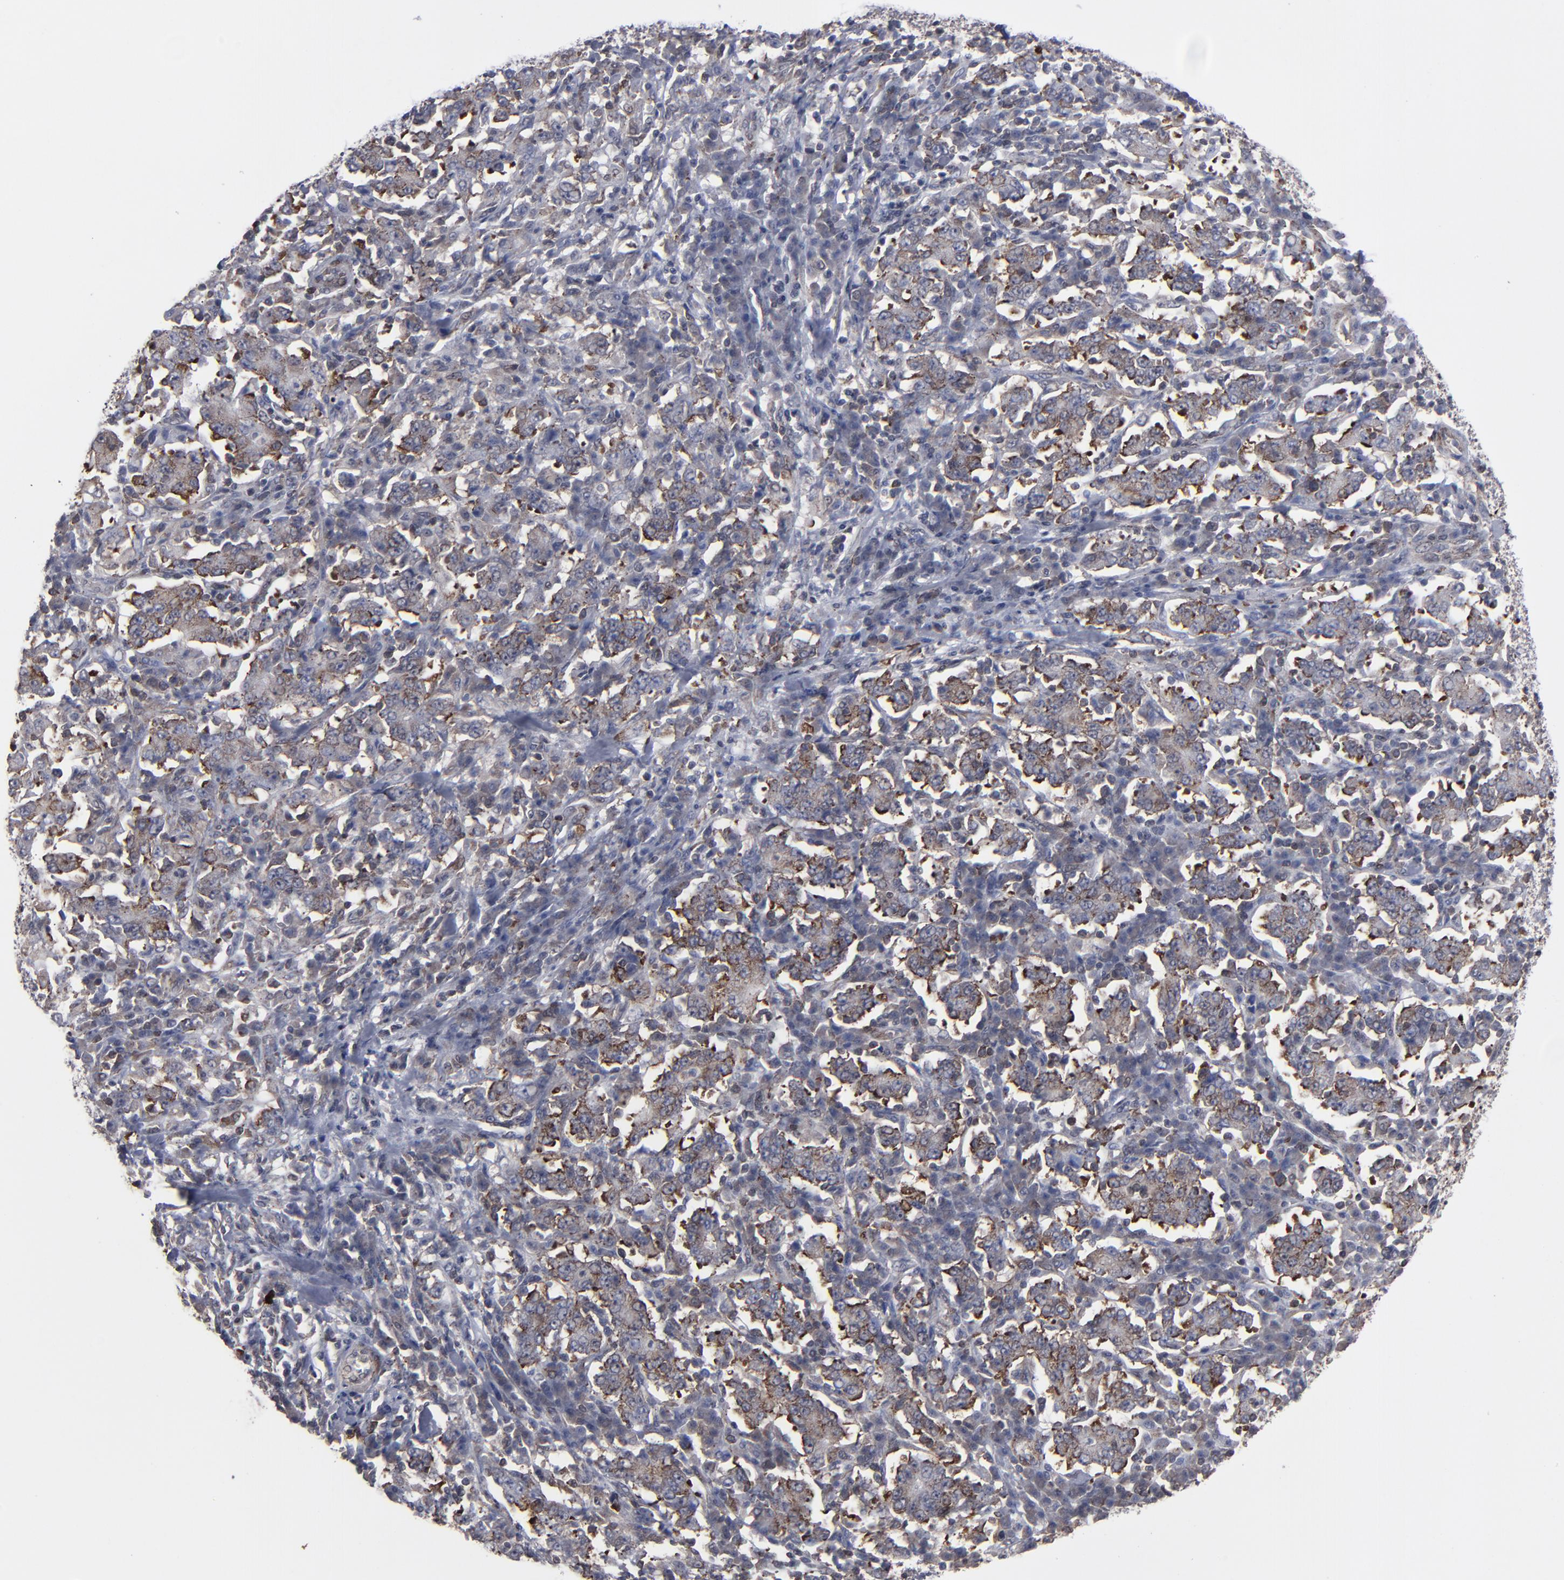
{"staining": {"intensity": "moderate", "quantity": ">75%", "location": "cytoplasmic/membranous"}, "tissue": "stomach cancer", "cell_type": "Tumor cells", "image_type": "cancer", "snomed": [{"axis": "morphology", "description": "Normal tissue, NOS"}, {"axis": "morphology", "description": "Adenocarcinoma, NOS"}, {"axis": "topography", "description": "Stomach, upper"}, {"axis": "topography", "description": "Stomach"}], "caption": "Human stomach cancer stained with a brown dye exhibits moderate cytoplasmic/membranous positive positivity in approximately >75% of tumor cells.", "gene": "KIAA2026", "patient": {"sex": "male", "age": 59}}